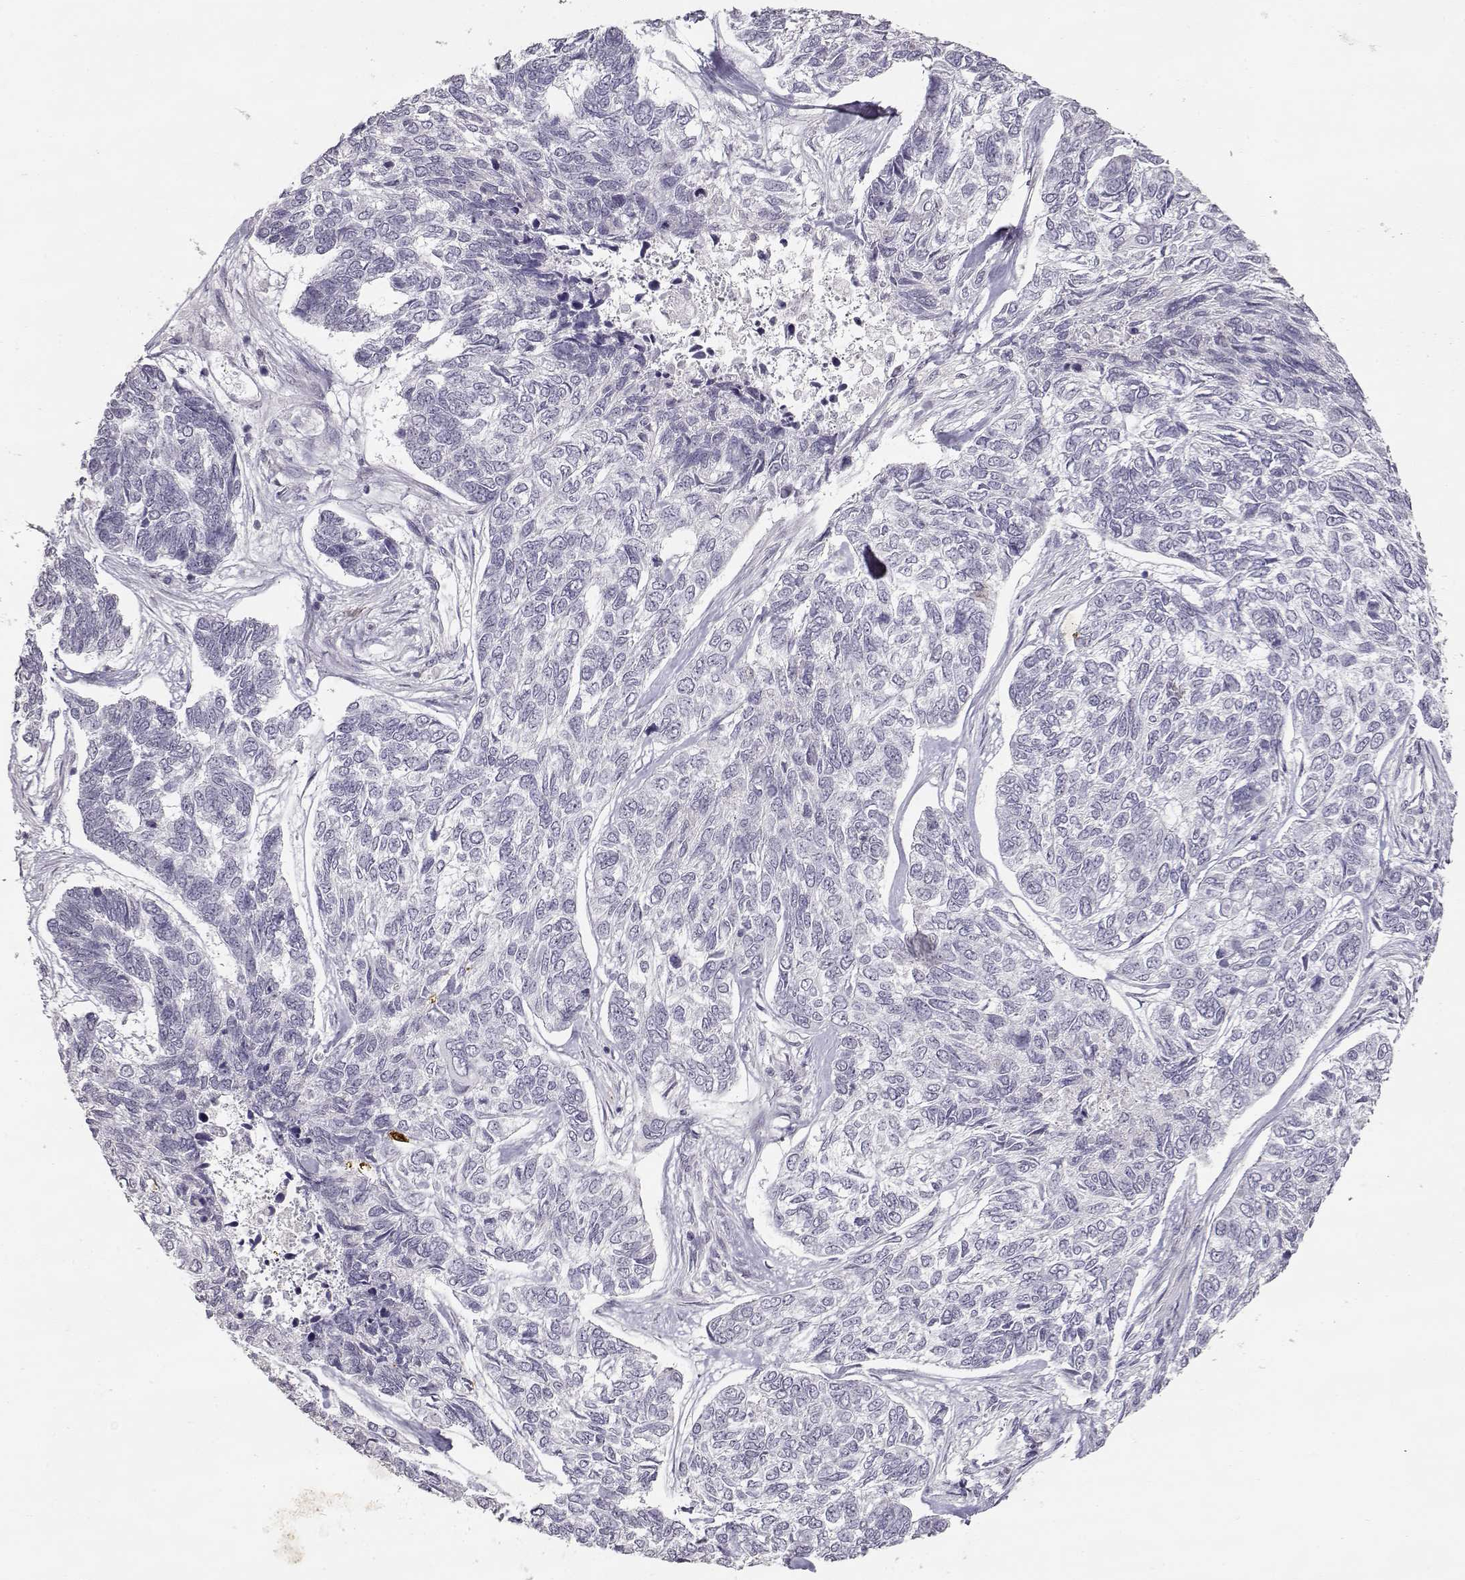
{"staining": {"intensity": "negative", "quantity": "none", "location": "none"}, "tissue": "skin cancer", "cell_type": "Tumor cells", "image_type": "cancer", "snomed": [{"axis": "morphology", "description": "Basal cell carcinoma"}, {"axis": "topography", "description": "Skin"}], "caption": "This is an immunohistochemistry photomicrograph of human skin basal cell carcinoma. There is no expression in tumor cells.", "gene": "S100B", "patient": {"sex": "female", "age": 65}}